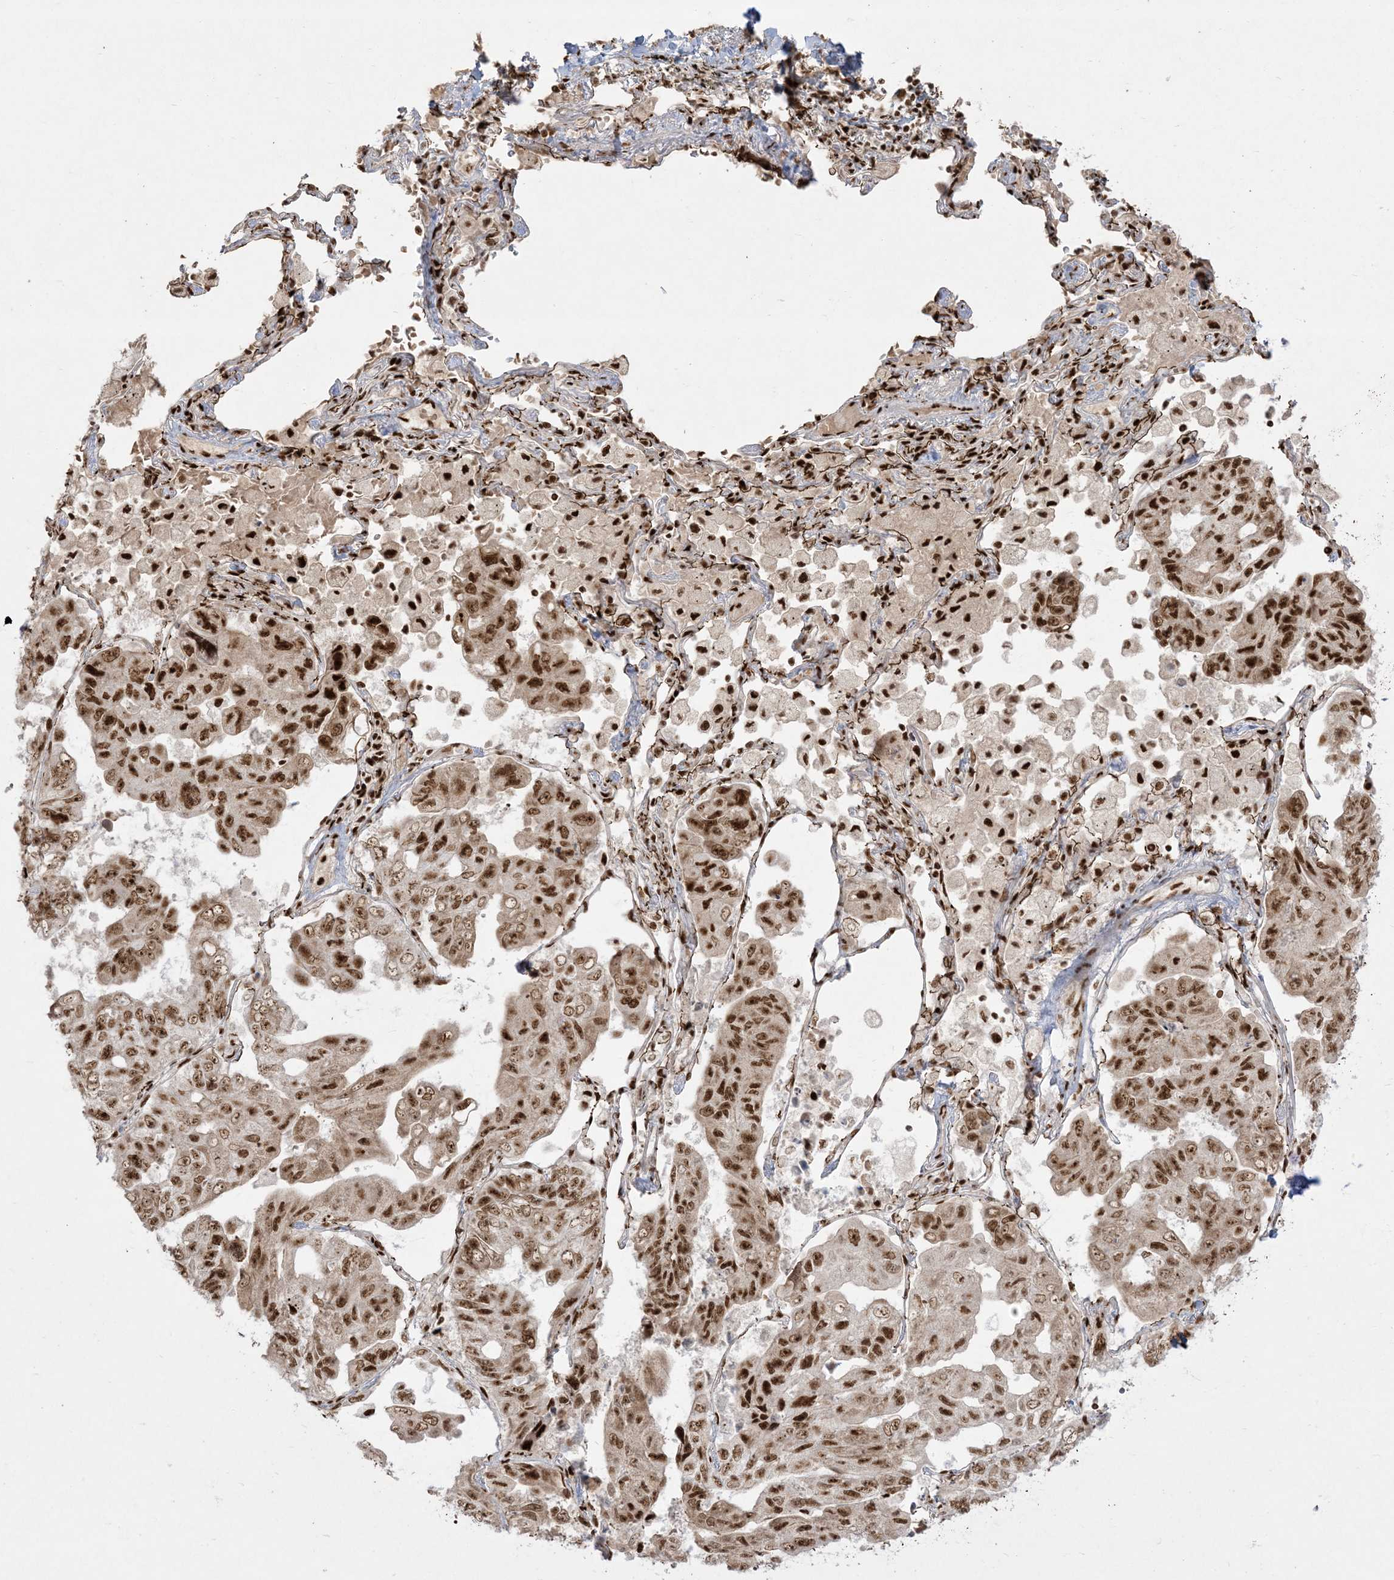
{"staining": {"intensity": "strong", "quantity": ">75%", "location": "nuclear"}, "tissue": "lung cancer", "cell_type": "Tumor cells", "image_type": "cancer", "snomed": [{"axis": "morphology", "description": "Adenocarcinoma, NOS"}, {"axis": "topography", "description": "Lung"}], "caption": "High-magnification brightfield microscopy of lung adenocarcinoma stained with DAB (brown) and counterstained with hematoxylin (blue). tumor cells exhibit strong nuclear positivity is appreciated in approximately>75% of cells.", "gene": "RBM10", "patient": {"sex": "male", "age": 64}}